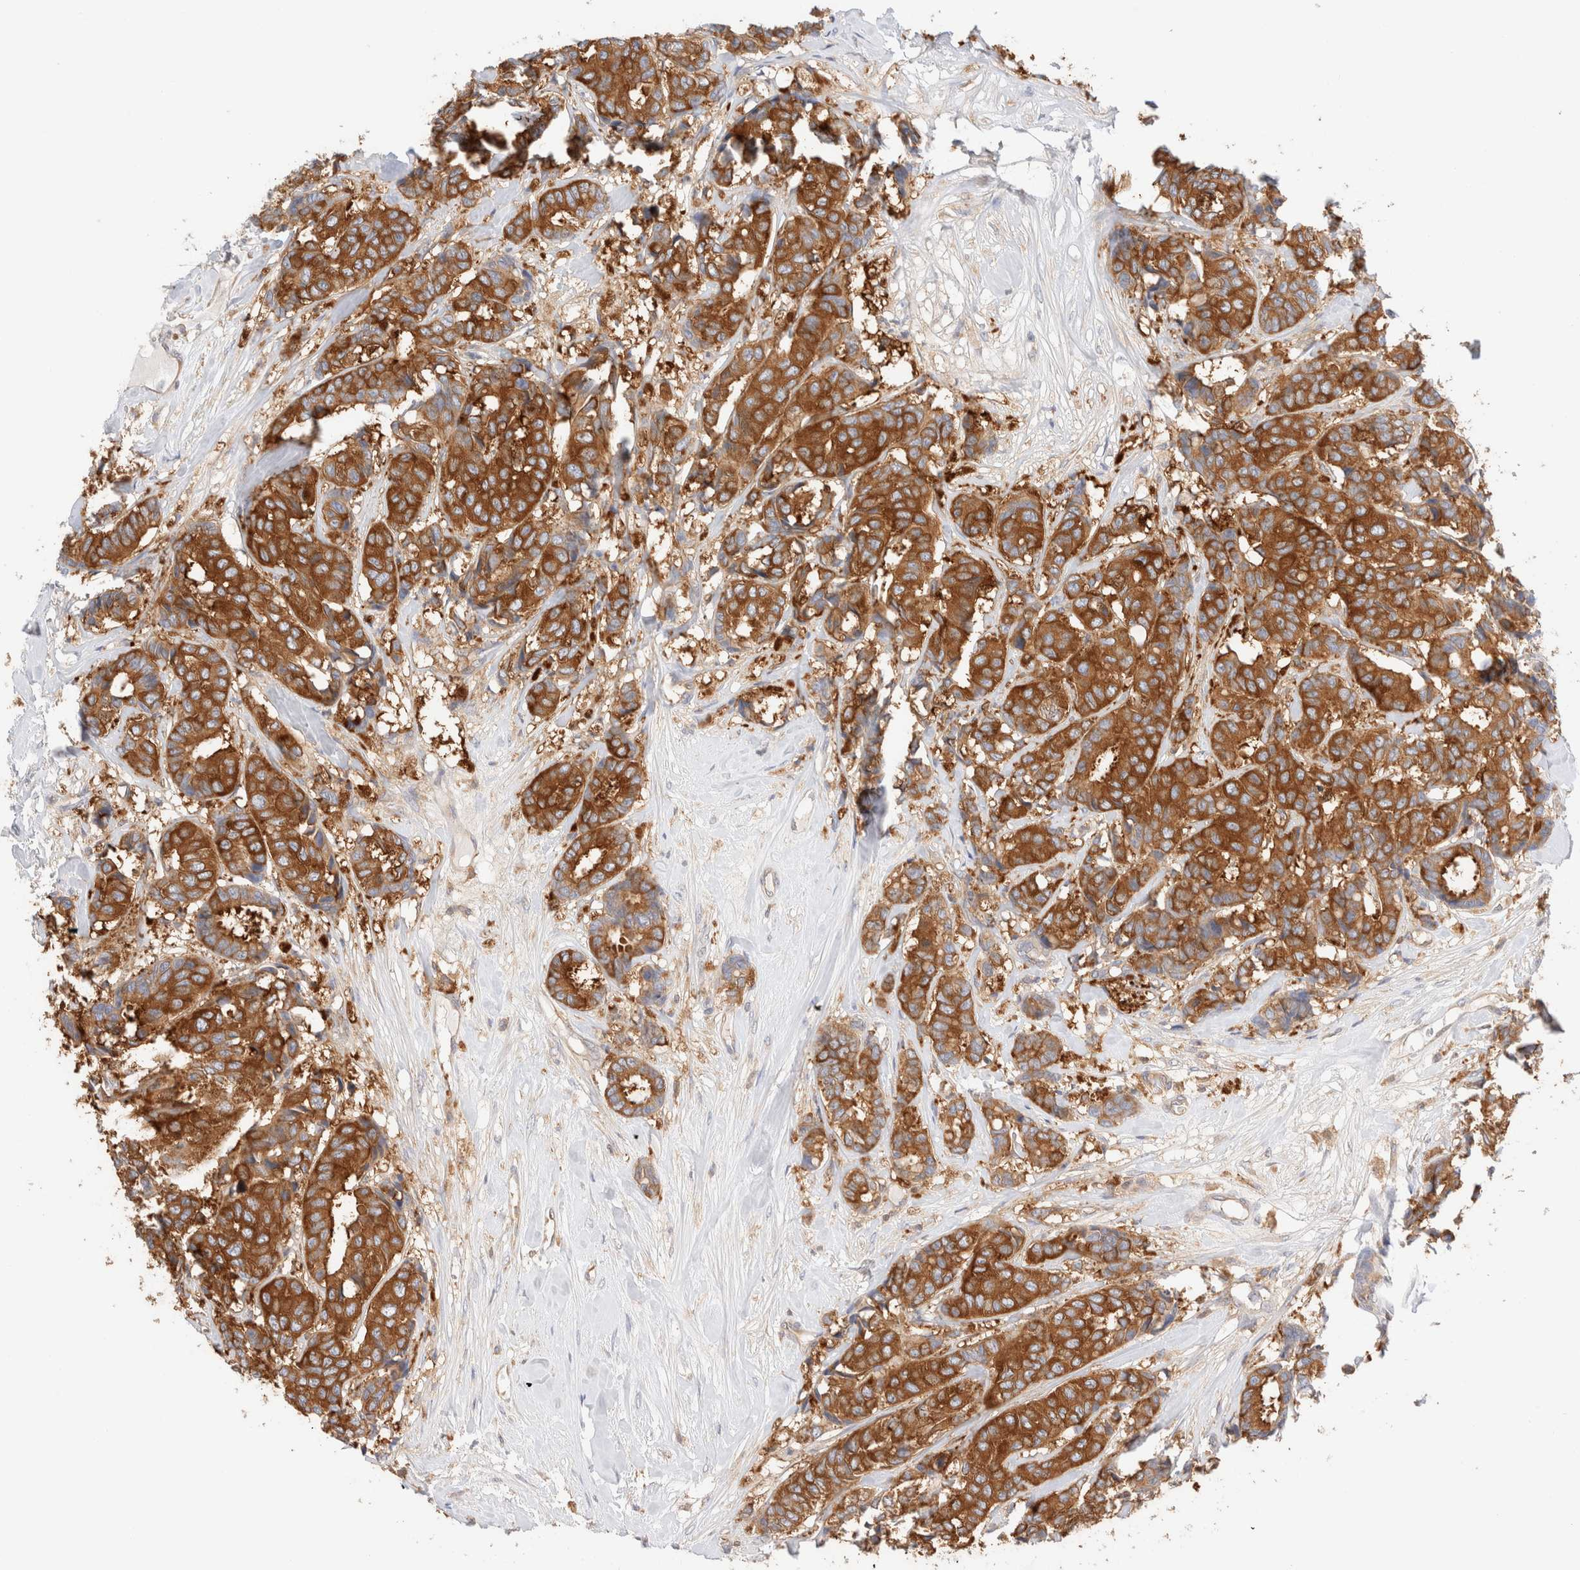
{"staining": {"intensity": "strong", "quantity": ">75%", "location": "cytoplasmic/membranous"}, "tissue": "breast cancer", "cell_type": "Tumor cells", "image_type": "cancer", "snomed": [{"axis": "morphology", "description": "Duct carcinoma"}, {"axis": "topography", "description": "Breast"}], "caption": "Human breast cancer stained for a protein (brown) demonstrates strong cytoplasmic/membranous positive staining in approximately >75% of tumor cells.", "gene": "RABEP1", "patient": {"sex": "female", "age": 87}}